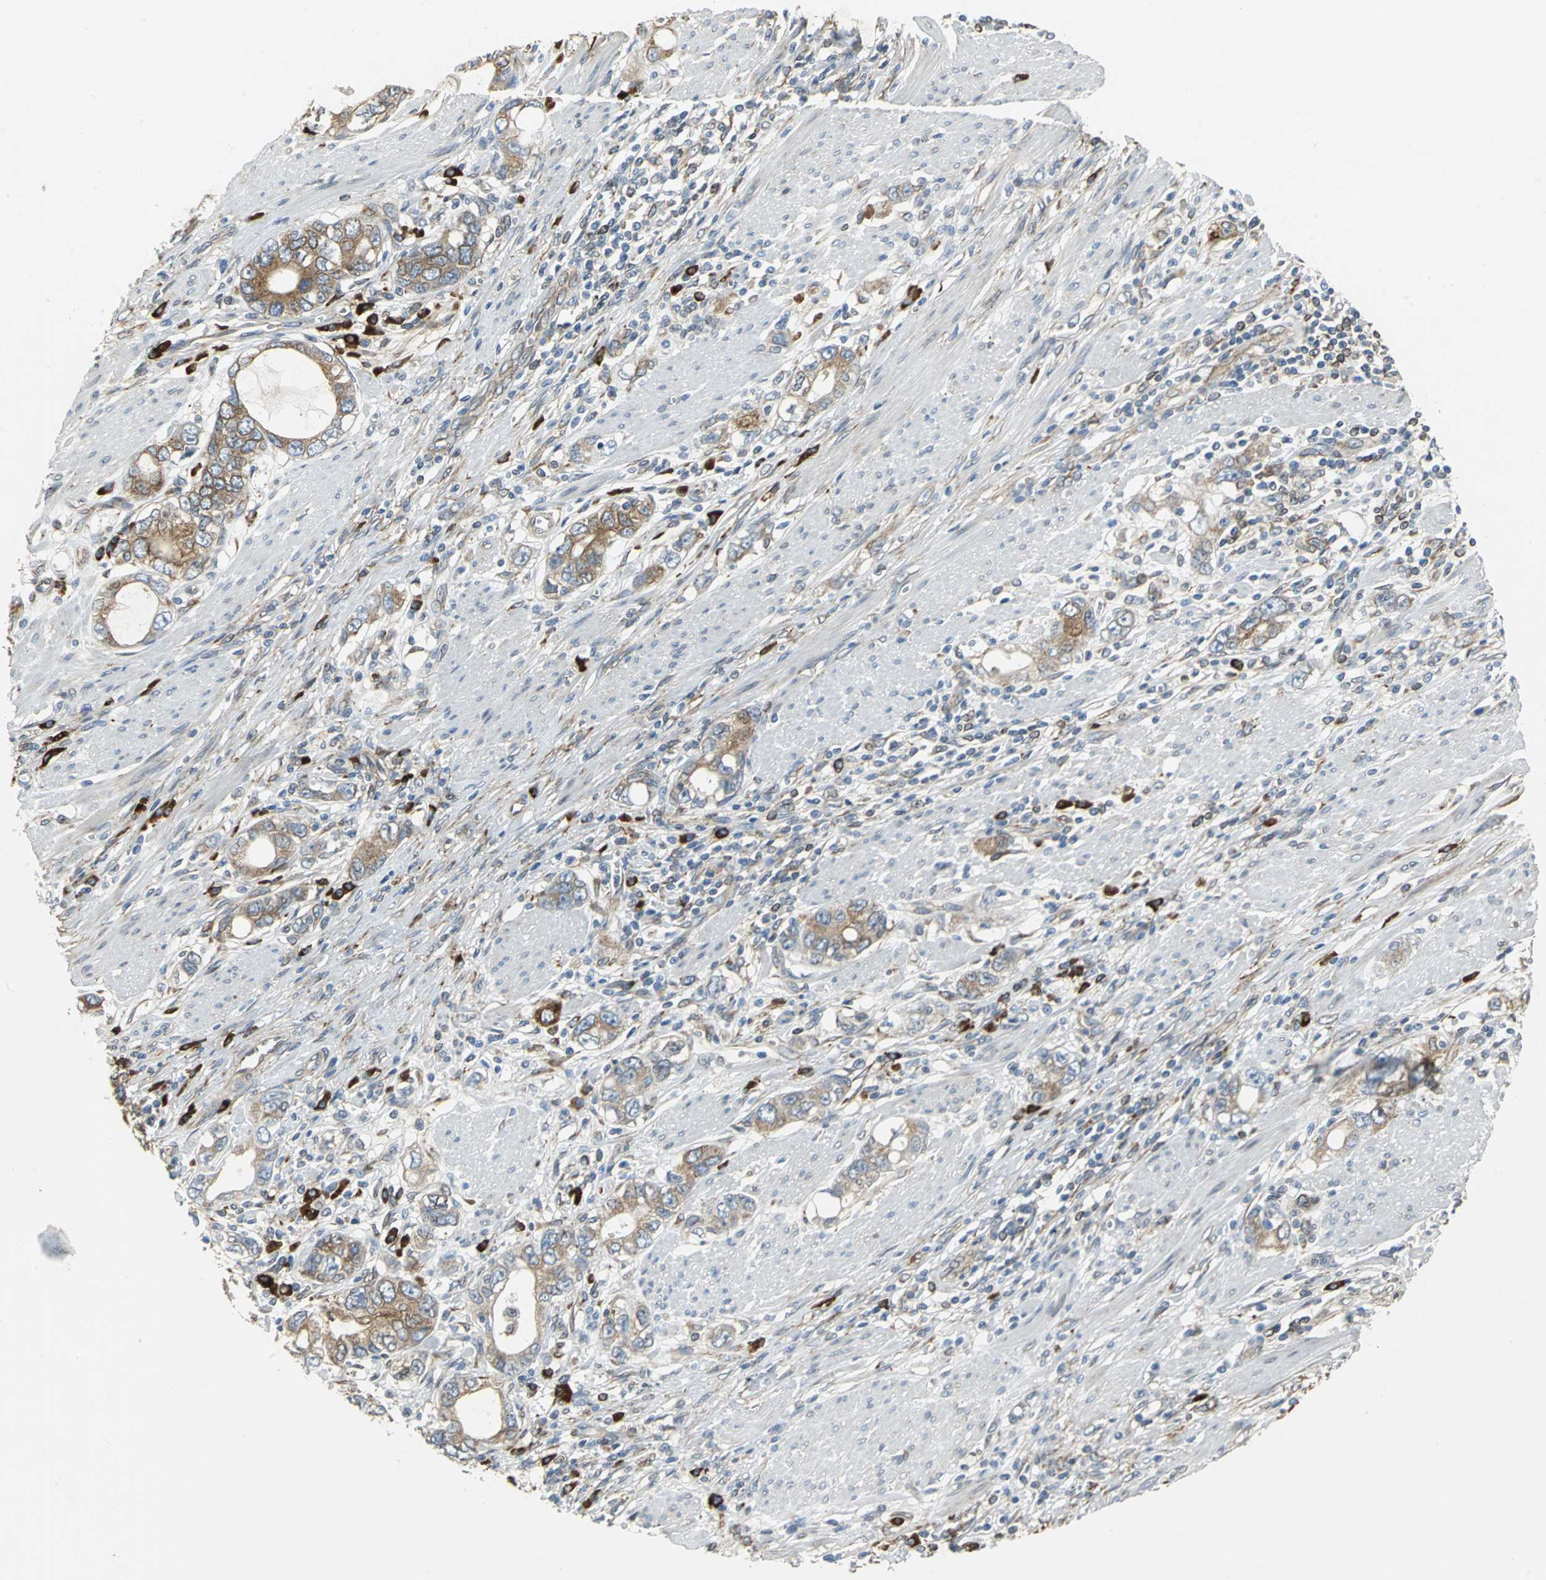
{"staining": {"intensity": "weak", "quantity": ">75%", "location": "cytoplasmic/membranous"}, "tissue": "stomach cancer", "cell_type": "Tumor cells", "image_type": "cancer", "snomed": [{"axis": "morphology", "description": "Adenocarcinoma, NOS"}, {"axis": "topography", "description": "Stomach, lower"}], "caption": "Protein analysis of stomach cancer tissue displays weak cytoplasmic/membranous expression in about >75% of tumor cells.", "gene": "SYVN1", "patient": {"sex": "female", "age": 93}}